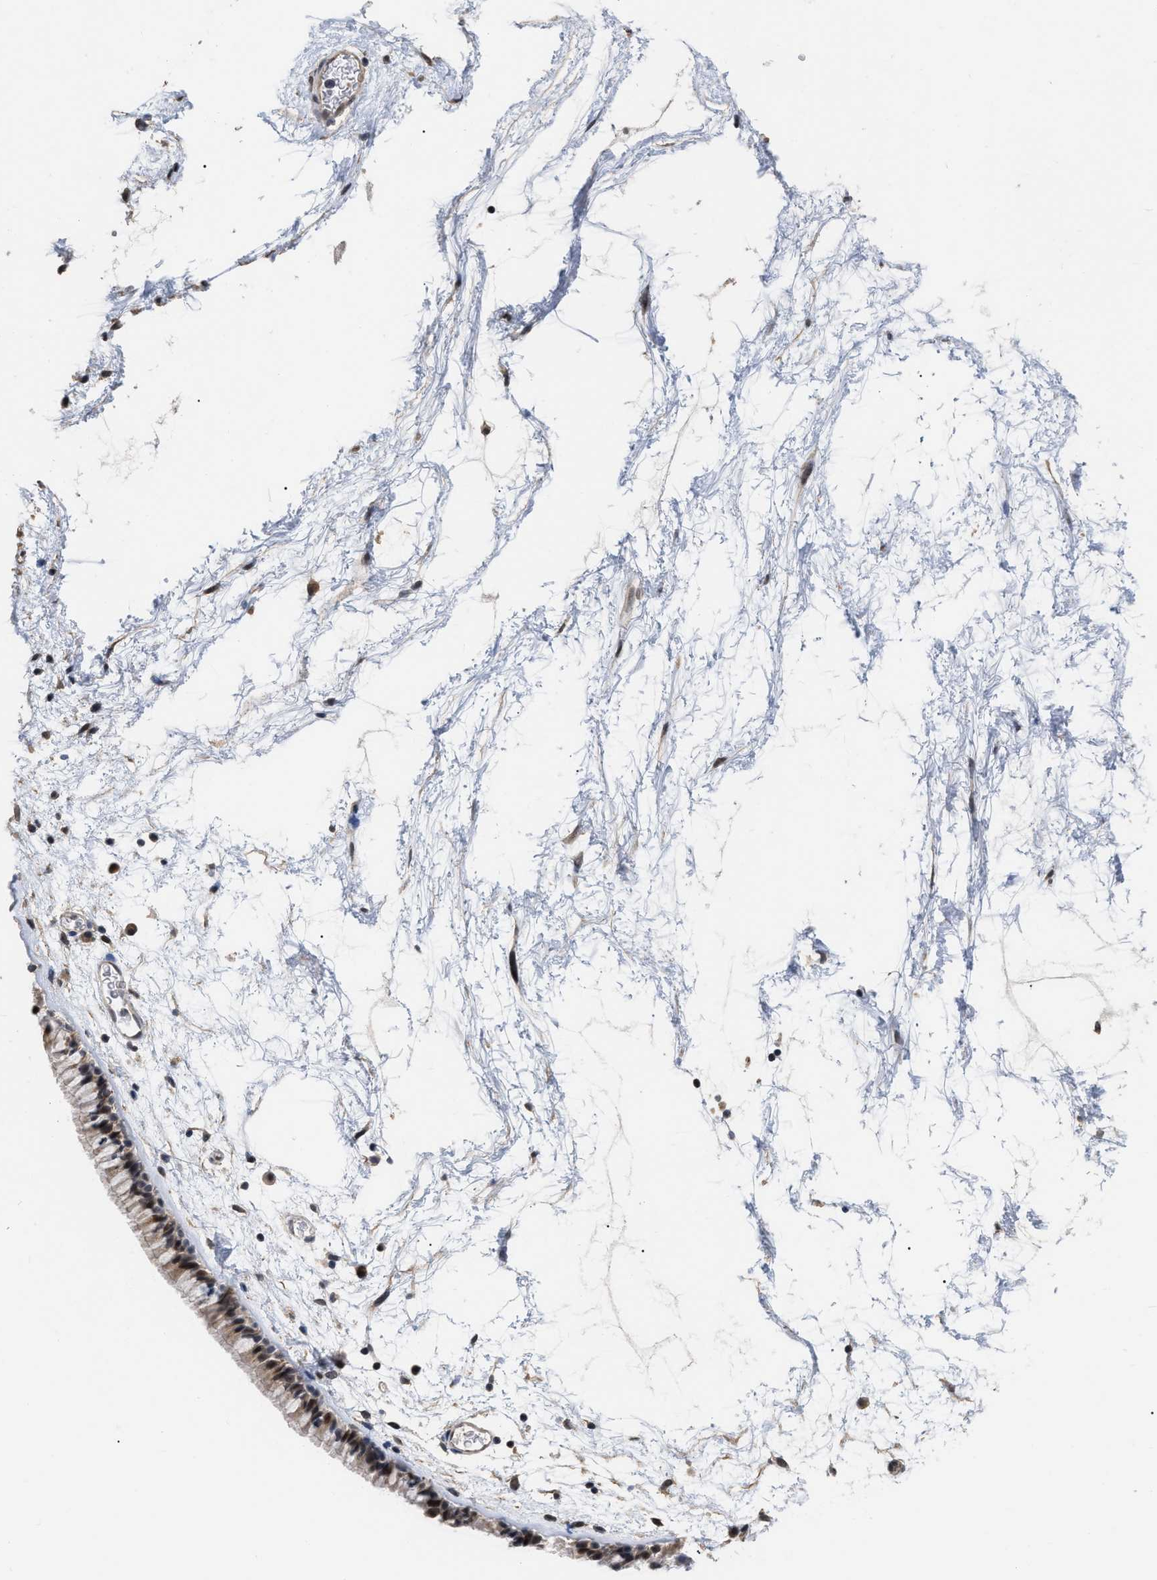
{"staining": {"intensity": "weak", "quantity": ">75%", "location": "cytoplasmic/membranous,nuclear"}, "tissue": "nasopharynx", "cell_type": "Respiratory epithelial cells", "image_type": "normal", "snomed": [{"axis": "morphology", "description": "Normal tissue, NOS"}, {"axis": "morphology", "description": "Inflammation, NOS"}, {"axis": "topography", "description": "Nasopharynx"}], "caption": "Immunohistochemistry (IHC) image of benign human nasopharynx stained for a protein (brown), which shows low levels of weak cytoplasmic/membranous,nuclear staining in about >75% of respiratory epithelial cells.", "gene": "JAZF1", "patient": {"sex": "male", "age": 48}}